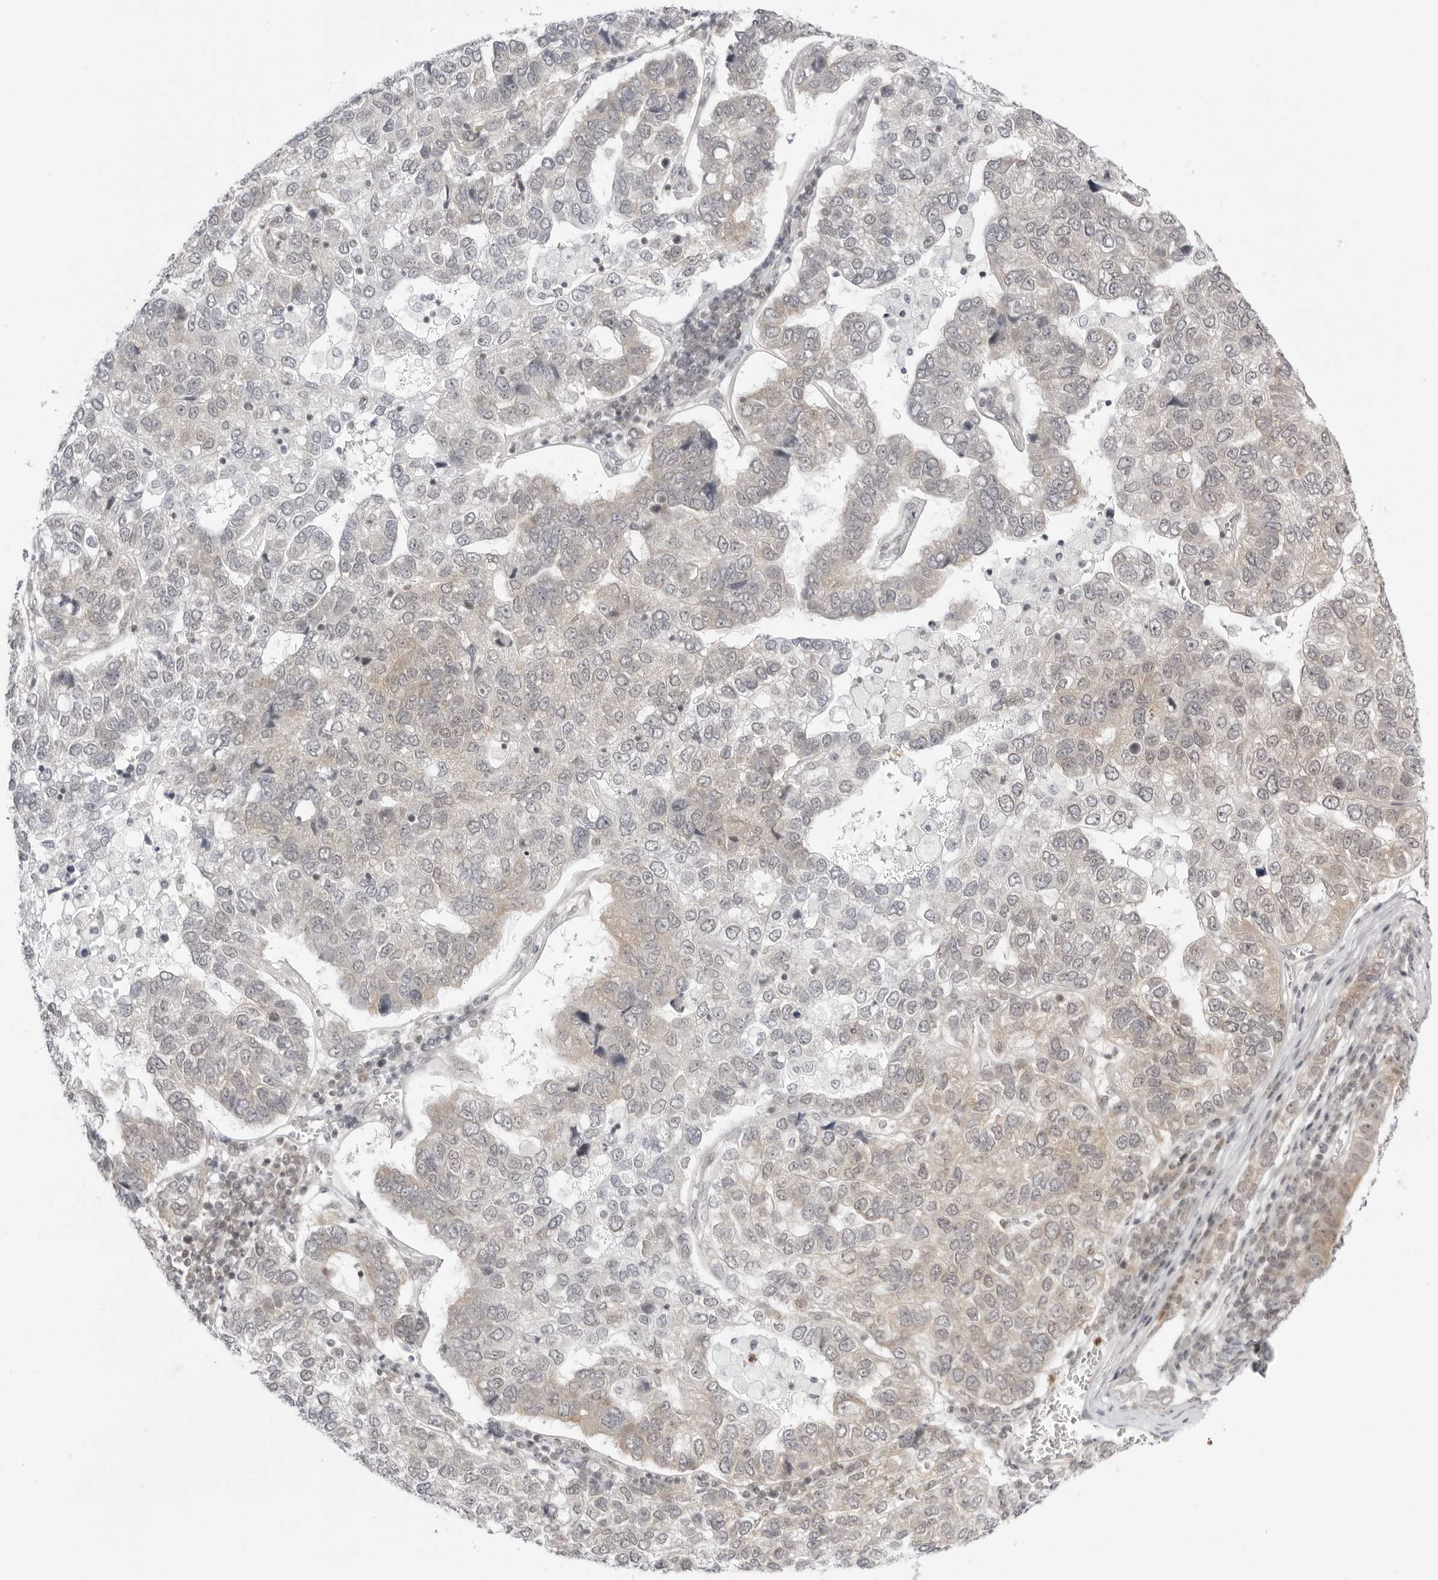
{"staining": {"intensity": "weak", "quantity": "<25%", "location": "cytoplasmic/membranous"}, "tissue": "pancreatic cancer", "cell_type": "Tumor cells", "image_type": "cancer", "snomed": [{"axis": "morphology", "description": "Adenocarcinoma, NOS"}, {"axis": "topography", "description": "Pancreas"}], "caption": "This is an immunohistochemistry (IHC) histopathology image of human pancreatic adenocarcinoma. There is no expression in tumor cells.", "gene": "PPP2R5C", "patient": {"sex": "female", "age": 61}}